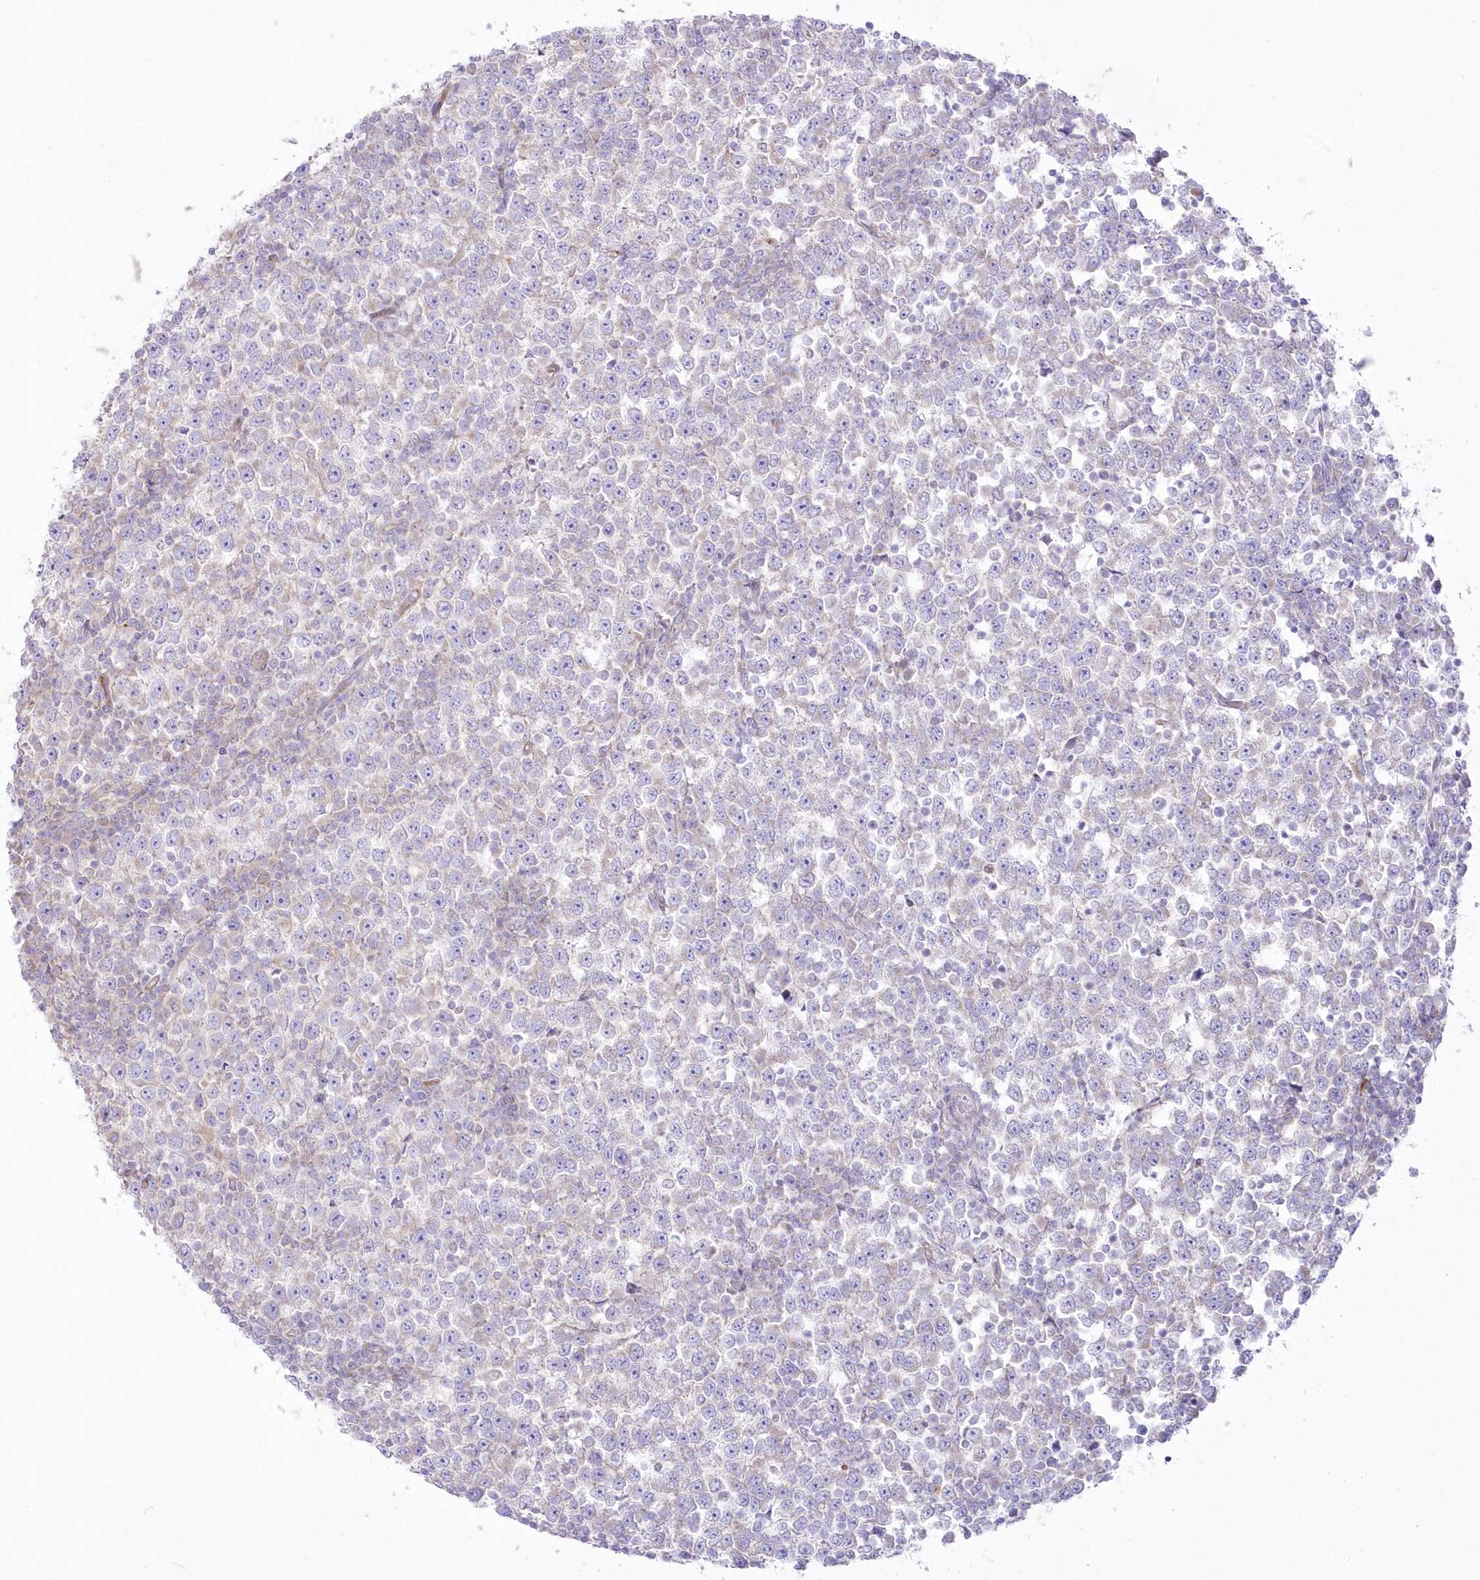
{"staining": {"intensity": "negative", "quantity": "none", "location": "none"}, "tissue": "testis cancer", "cell_type": "Tumor cells", "image_type": "cancer", "snomed": [{"axis": "morphology", "description": "Seminoma, NOS"}, {"axis": "topography", "description": "Testis"}], "caption": "An immunohistochemistry histopathology image of testis cancer is shown. There is no staining in tumor cells of testis cancer.", "gene": "ZNF843", "patient": {"sex": "male", "age": 65}}